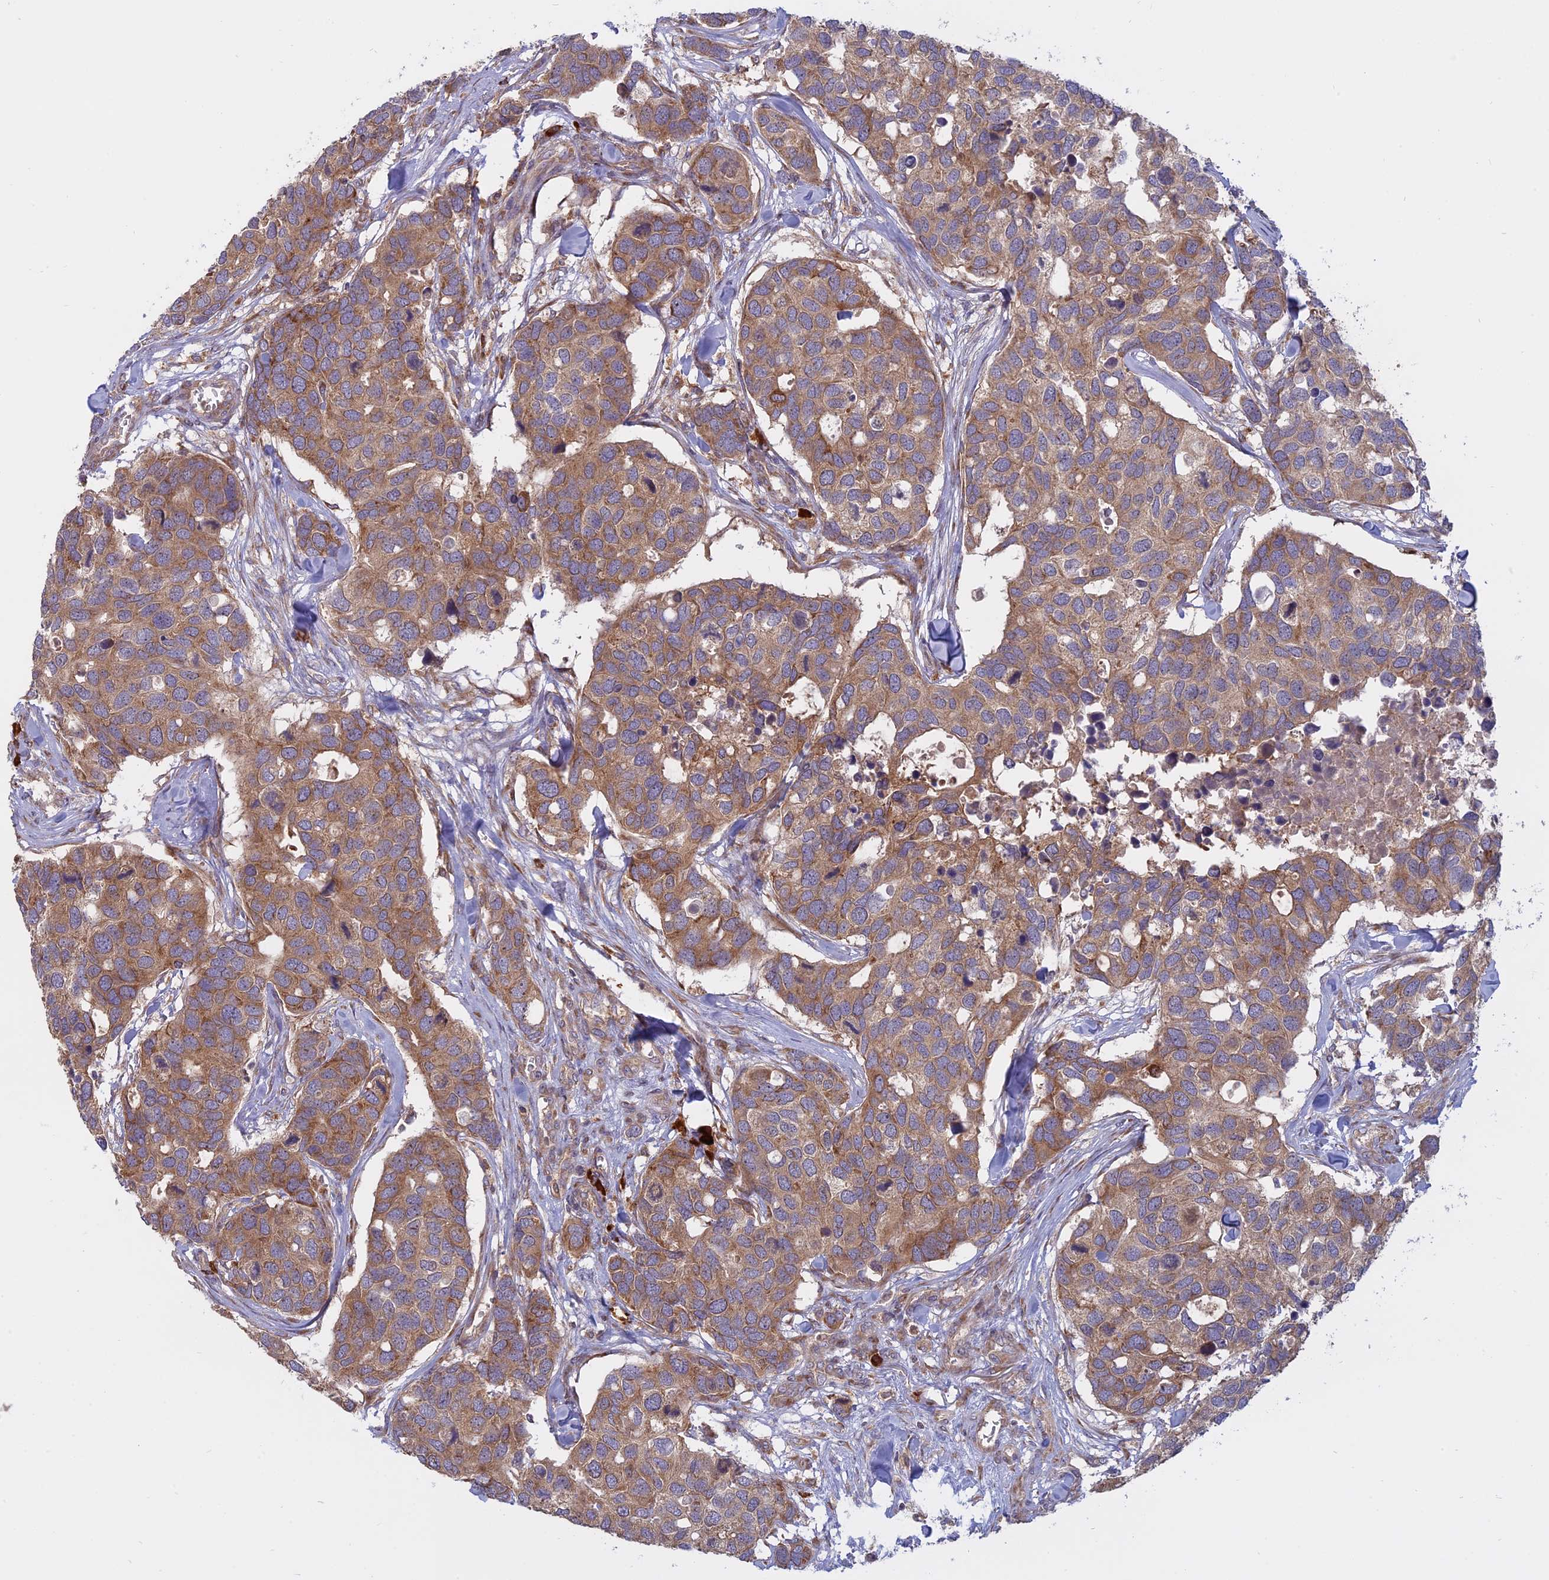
{"staining": {"intensity": "moderate", "quantity": ">75%", "location": "cytoplasmic/membranous"}, "tissue": "breast cancer", "cell_type": "Tumor cells", "image_type": "cancer", "snomed": [{"axis": "morphology", "description": "Duct carcinoma"}, {"axis": "topography", "description": "Breast"}], "caption": "The image reveals a brown stain indicating the presence of a protein in the cytoplasmic/membranous of tumor cells in breast cancer (invasive ductal carcinoma).", "gene": "TMEM208", "patient": {"sex": "female", "age": 83}}